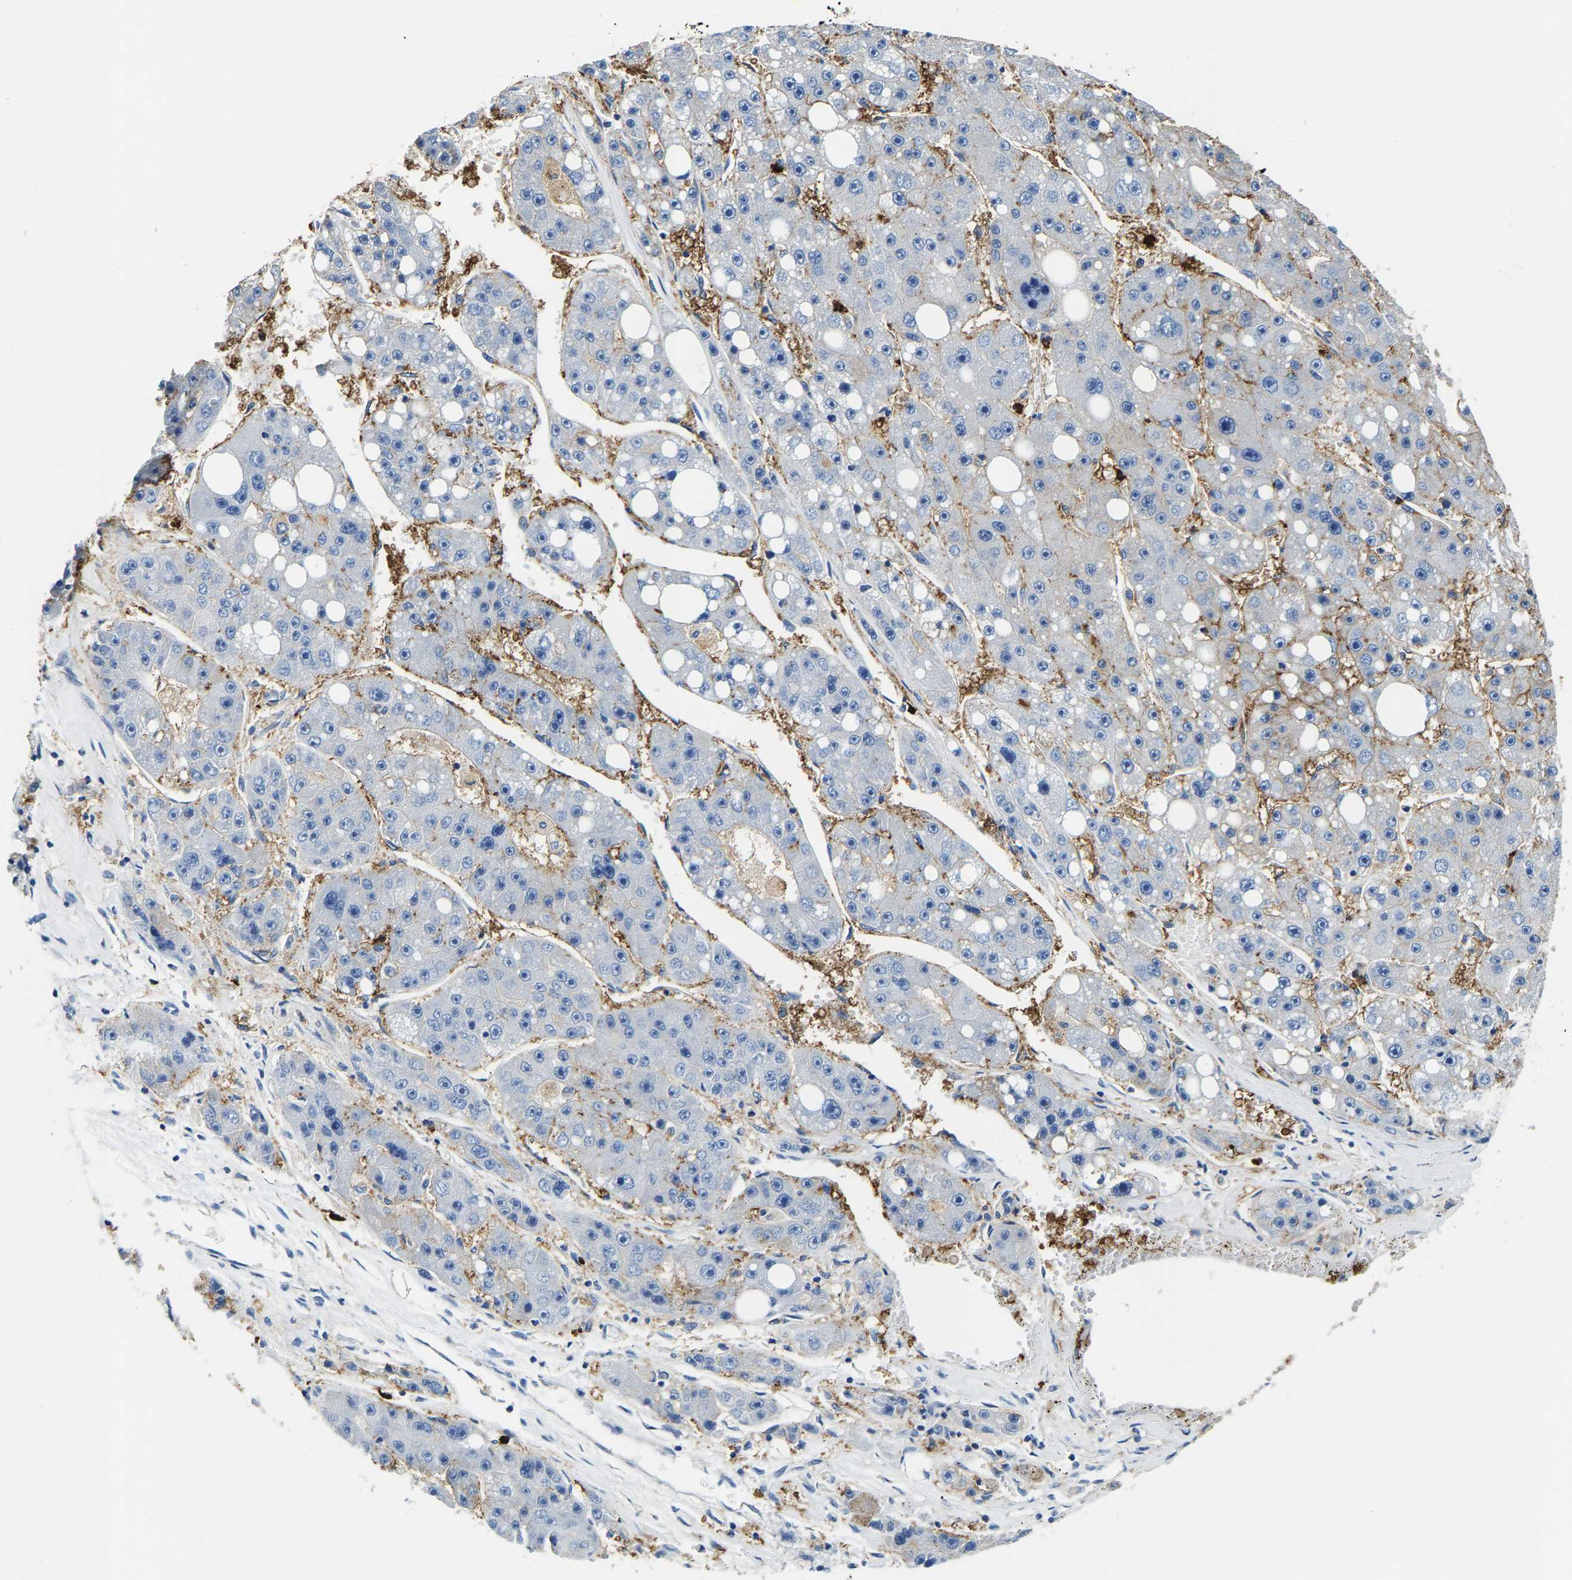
{"staining": {"intensity": "negative", "quantity": "none", "location": "none"}, "tissue": "liver cancer", "cell_type": "Tumor cells", "image_type": "cancer", "snomed": [{"axis": "morphology", "description": "Carcinoma, Hepatocellular, NOS"}, {"axis": "topography", "description": "Liver"}], "caption": "Tumor cells are negative for brown protein staining in liver cancer (hepatocellular carcinoma). (DAB immunohistochemistry with hematoxylin counter stain).", "gene": "TRAF6", "patient": {"sex": "female", "age": 61}}